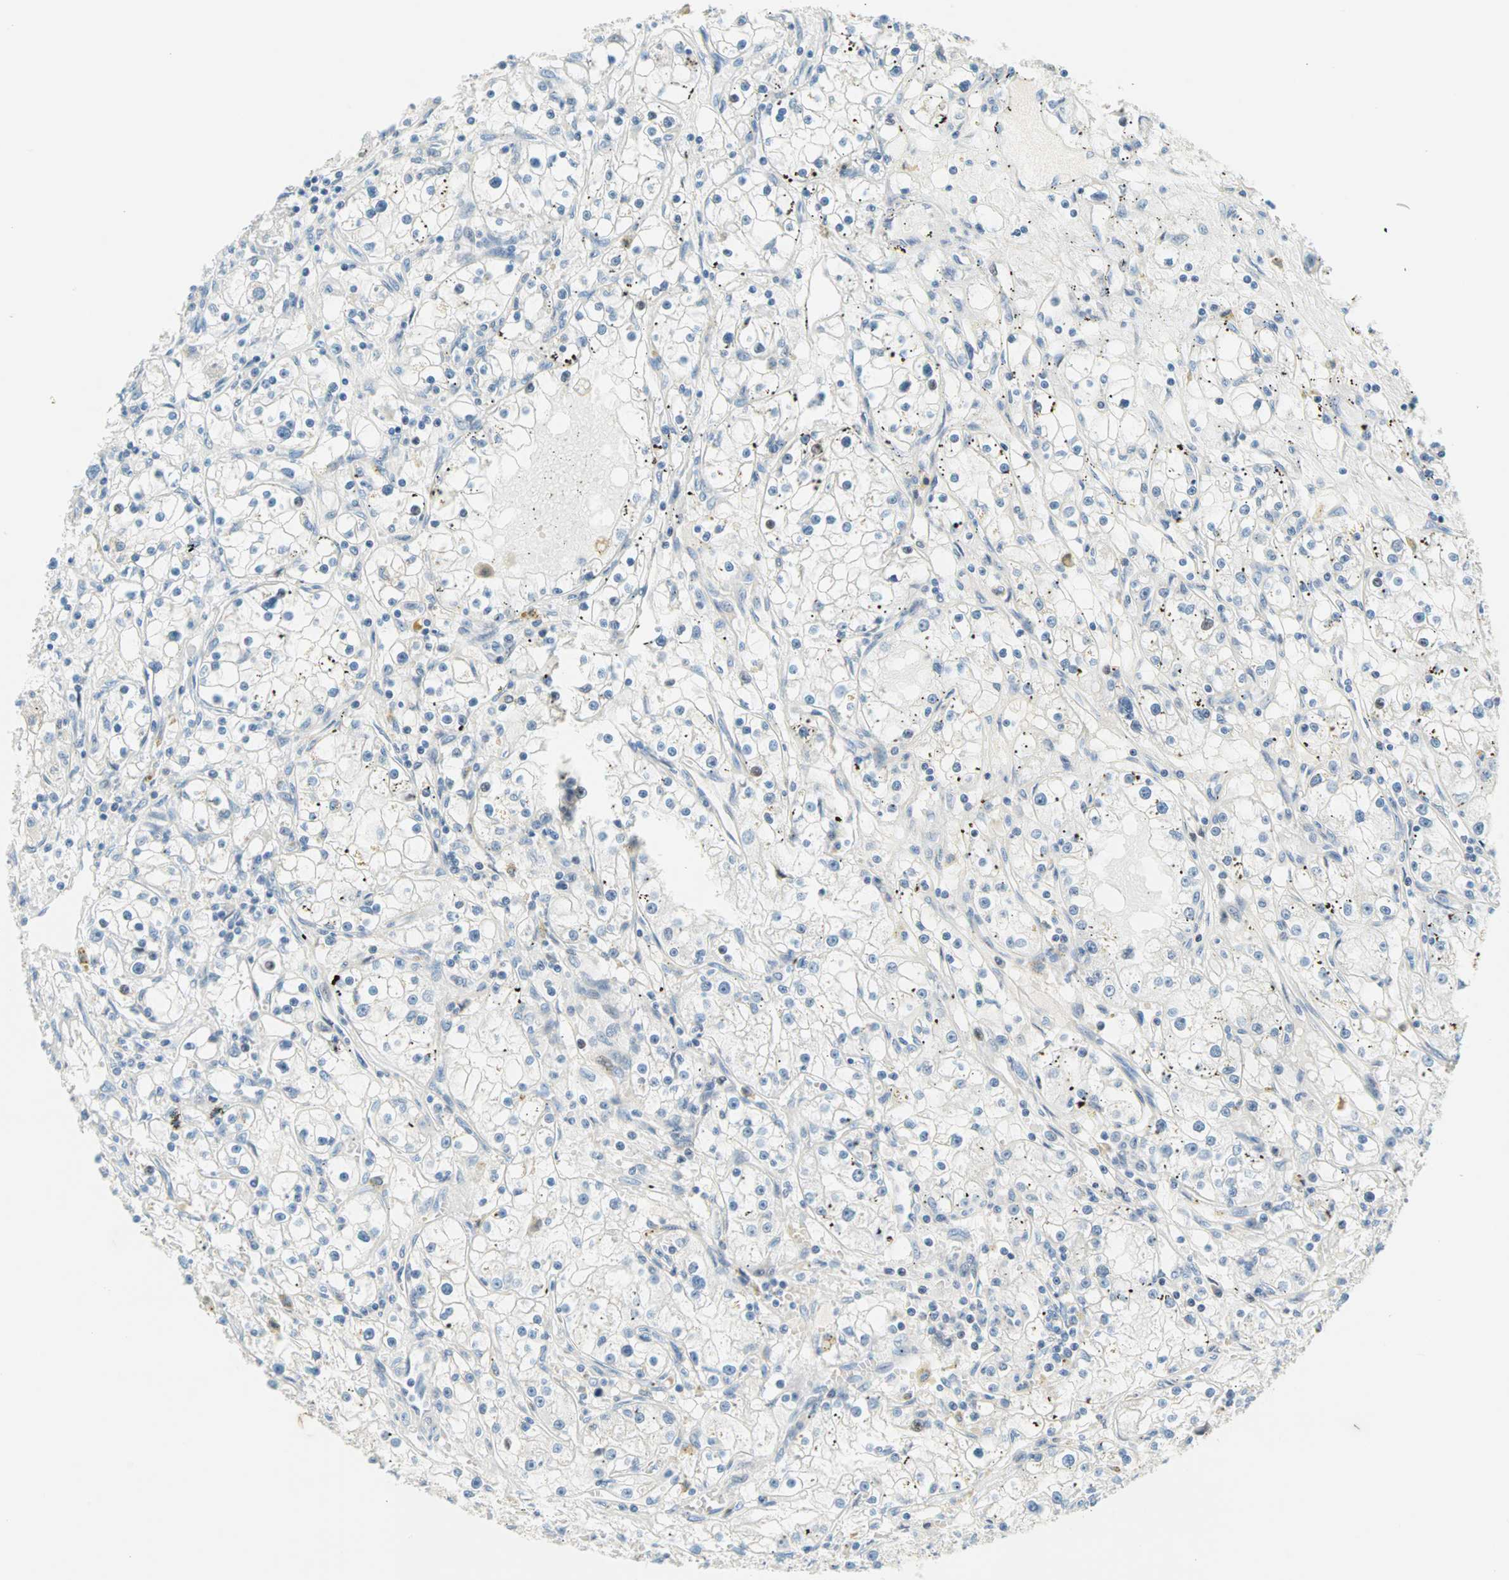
{"staining": {"intensity": "negative", "quantity": "none", "location": "none"}, "tissue": "renal cancer", "cell_type": "Tumor cells", "image_type": "cancer", "snomed": [{"axis": "morphology", "description": "Adenocarcinoma, NOS"}, {"axis": "topography", "description": "Kidney"}], "caption": "Immunohistochemical staining of adenocarcinoma (renal) displays no significant positivity in tumor cells.", "gene": "TMEM163", "patient": {"sex": "male", "age": 56}}